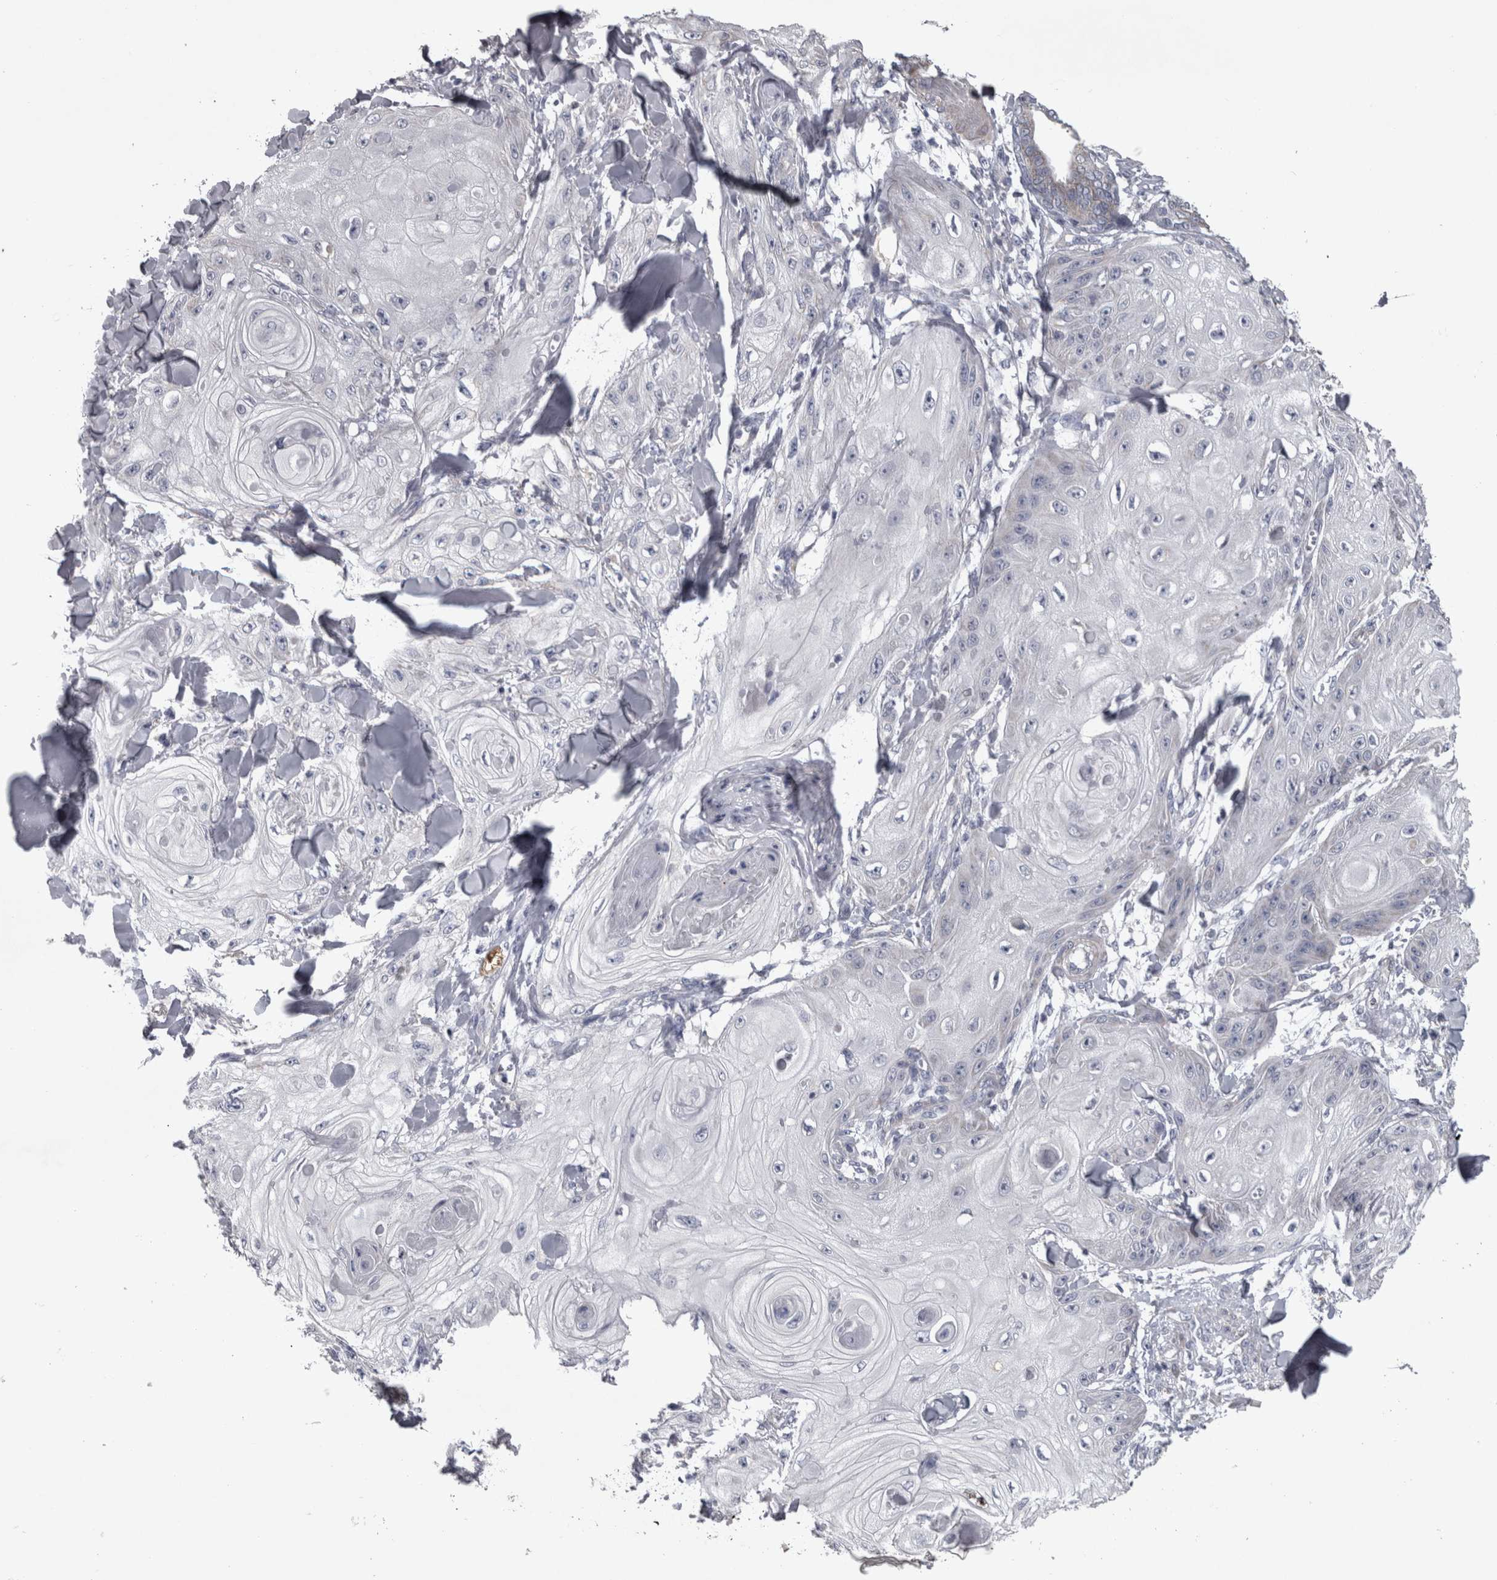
{"staining": {"intensity": "negative", "quantity": "none", "location": "none"}, "tissue": "skin cancer", "cell_type": "Tumor cells", "image_type": "cancer", "snomed": [{"axis": "morphology", "description": "Squamous cell carcinoma, NOS"}, {"axis": "topography", "description": "Skin"}], "caption": "High magnification brightfield microscopy of skin cancer (squamous cell carcinoma) stained with DAB (3,3'-diaminobenzidine) (brown) and counterstained with hematoxylin (blue): tumor cells show no significant expression. (DAB (3,3'-diaminobenzidine) immunohistochemistry (IHC), high magnification).", "gene": "DBT", "patient": {"sex": "male", "age": 74}}